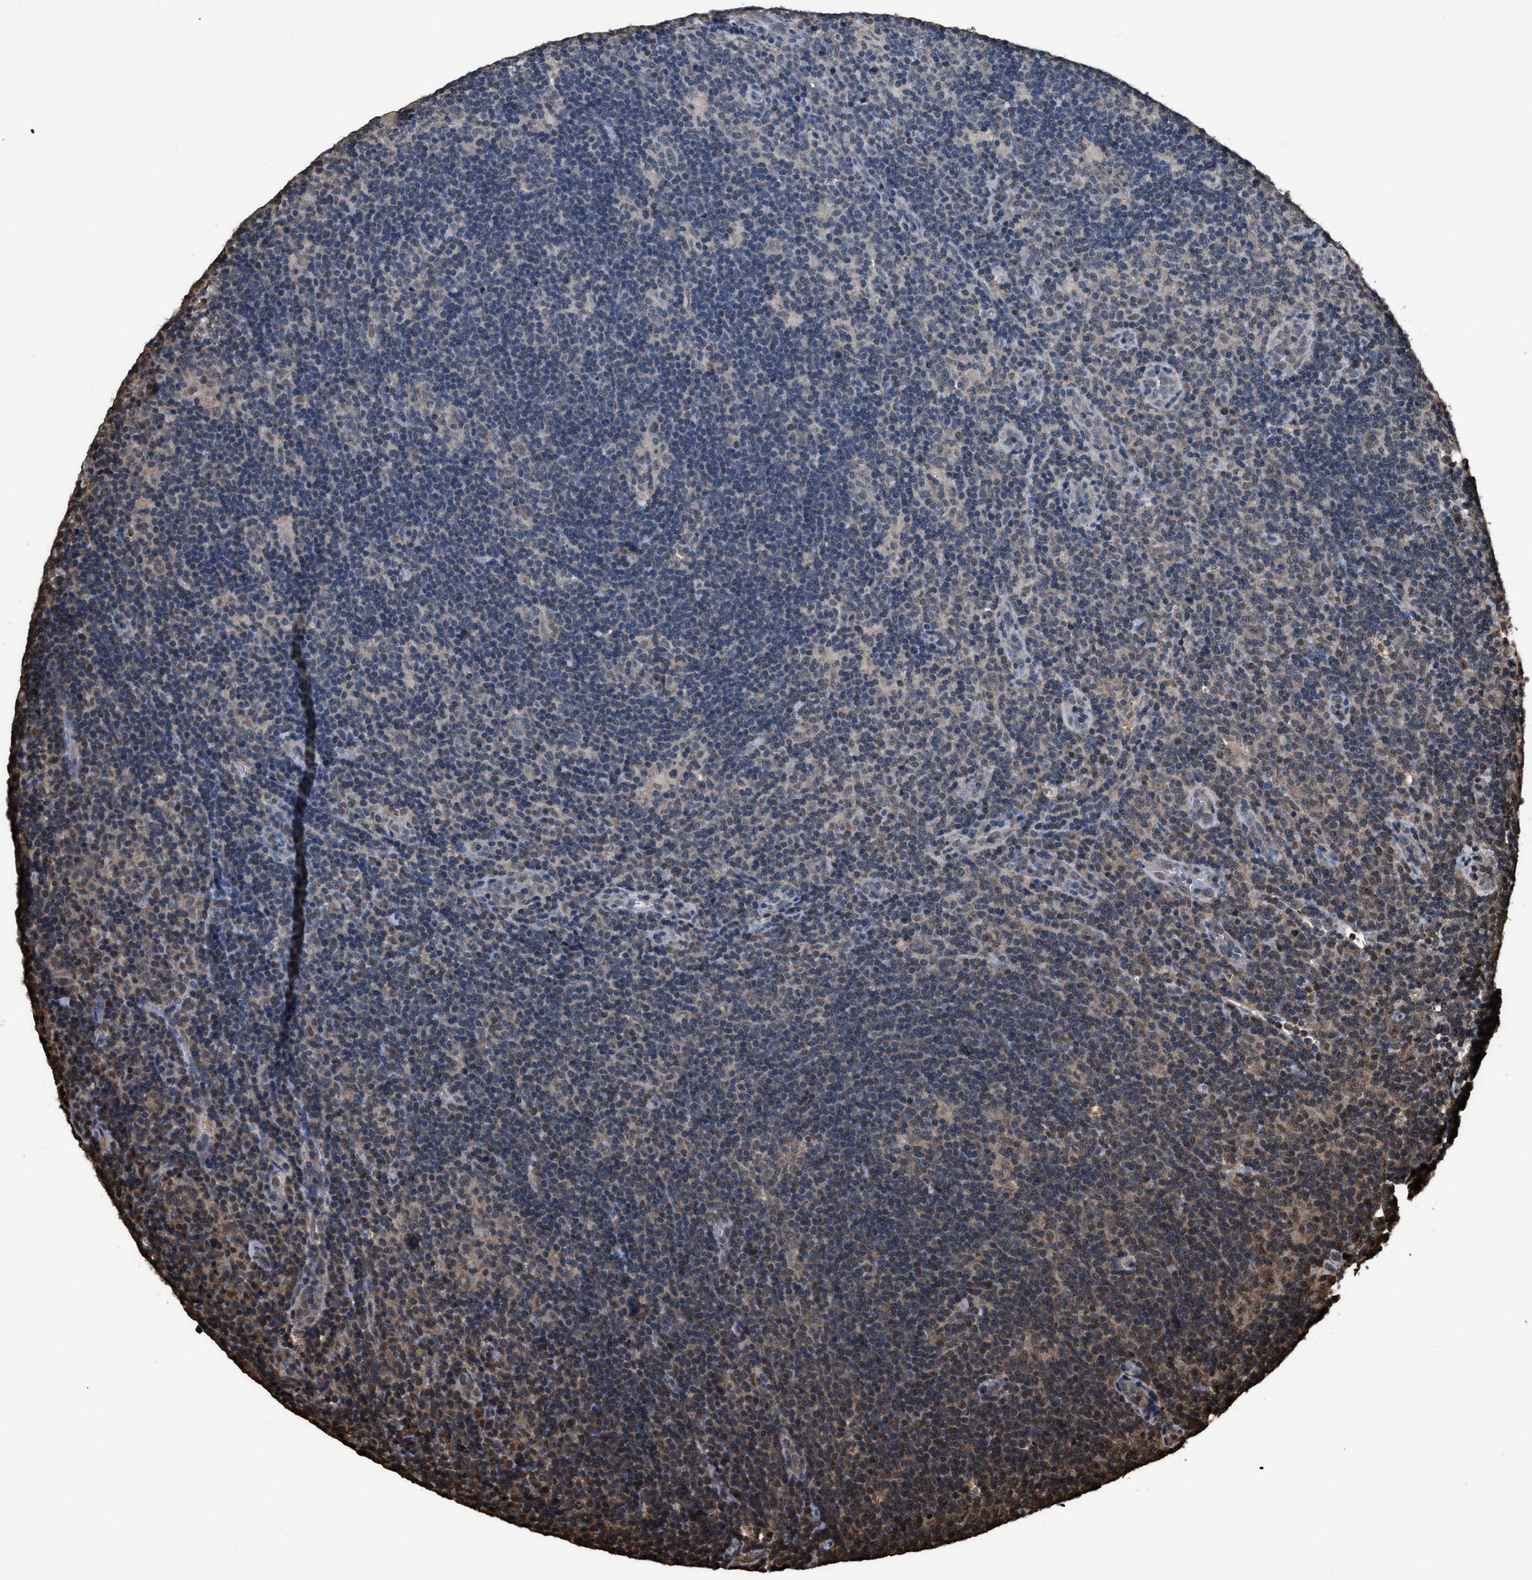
{"staining": {"intensity": "moderate", "quantity": ">75%", "location": "nuclear"}, "tissue": "lymphoma", "cell_type": "Tumor cells", "image_type": "cancer", "snomed": [{"axis": "morphology", "description": "Hodgkin's disease, NOS"}, {"axis": "topography", "description": "Lymph node"}], "caption": "Human Hodgkin's disease stained with a brown dye shows moderate nuclear positive staining in about >75% of tumor cells.", "gene": "FNTA", "patient": {"sex": "female", "age": 57}}